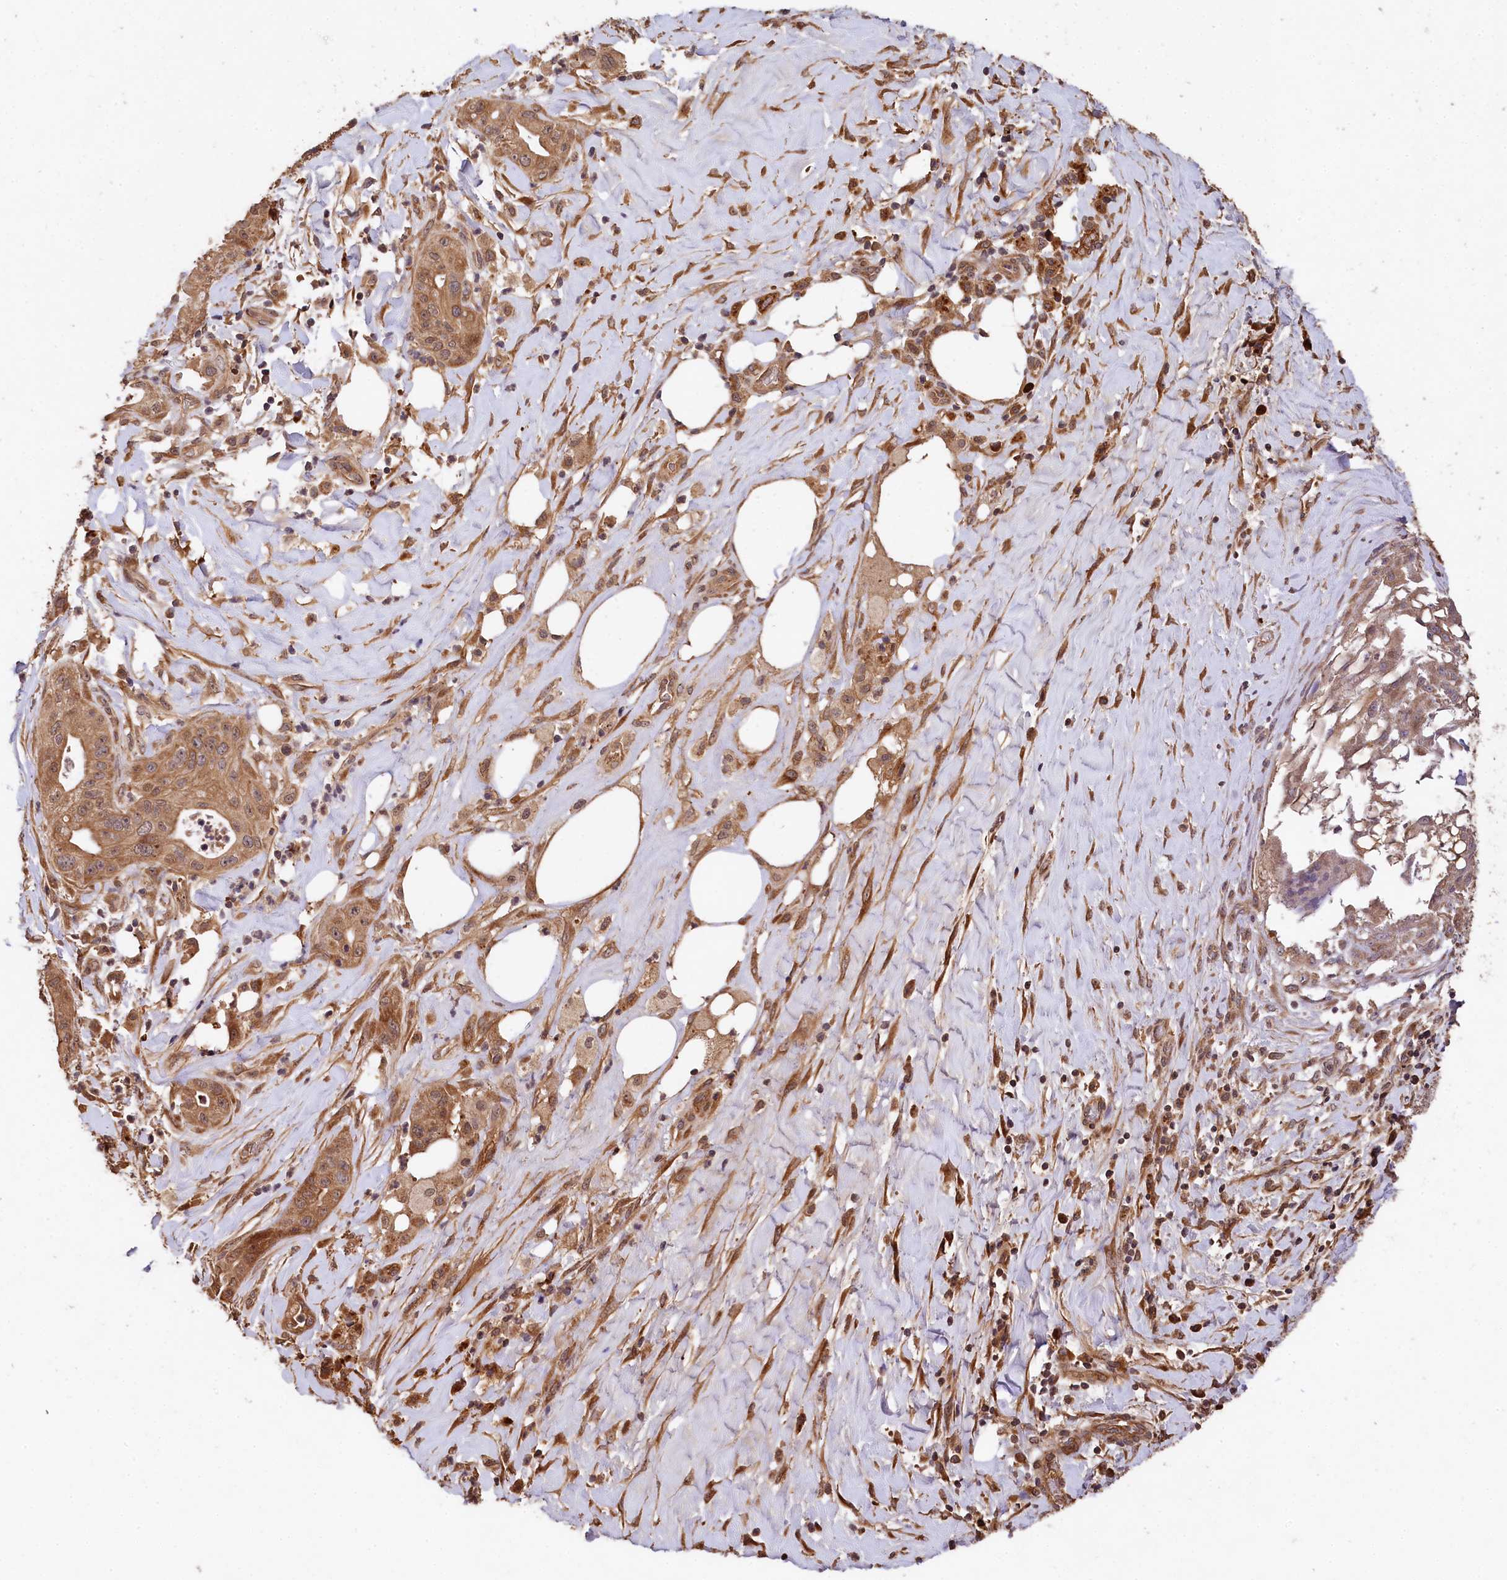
{"staining": {"intensity": "moderate", "quantity": ">75%", "location": "cytoplasmic/membranous"}, "tissue": "pancreatic cancer", "cell_type": "Tumor cells", "image_type": "cancer", "snomed": [{"axis": "morphology", "description": "Adenocarcinoma, NOS"}, {"axis": "topography", "description": "Pancreas"}], "caption": "Immunohistochemical staining of human pancreatic adenocarcinoma displays moderate cytoplasmic/membranous protein staining in about >75% of tumor cells.", "gene": "MCF2L2", "patient": {"sex": "male", "age": 58}}